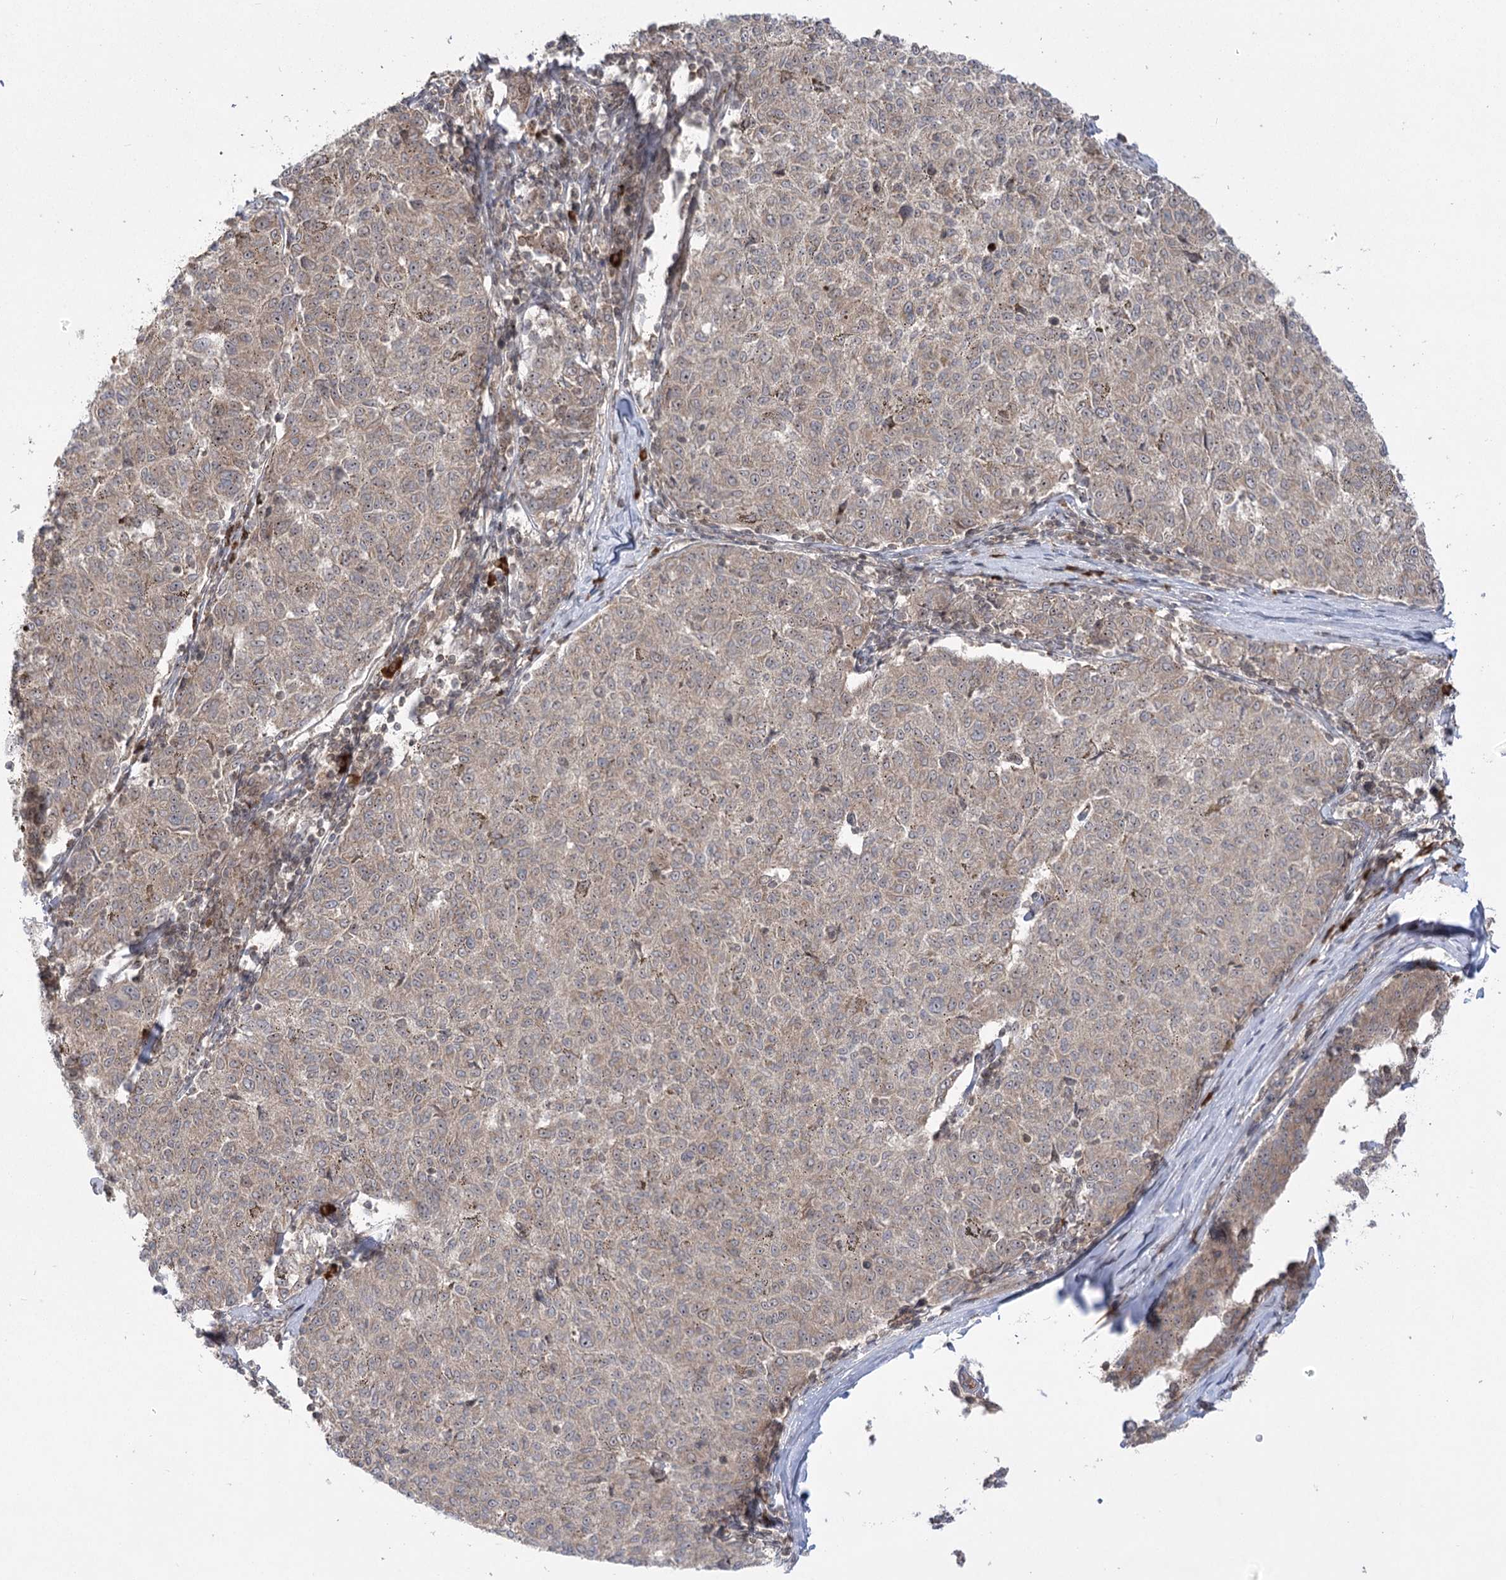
{"staining": {"intensity": "weak", "quantity": "<25%", "location": "cytoplasmic/membranous"}, "tissue": "melanoma", "cell_type": "Tumor cells", "image_type": "cancer", "snomed": [{"axis": "morphology", "description": "Malignant melanoma, NOS"}, {"axis": "topography", "description": "Skin"}], "caption": "Immunohistochemistry image of human malignant melanoma stained for a protein (brown), which shows no positivity in tumor cells.", "gene": "SYTL1", "patient": {"sex": "female", "age": 72}}